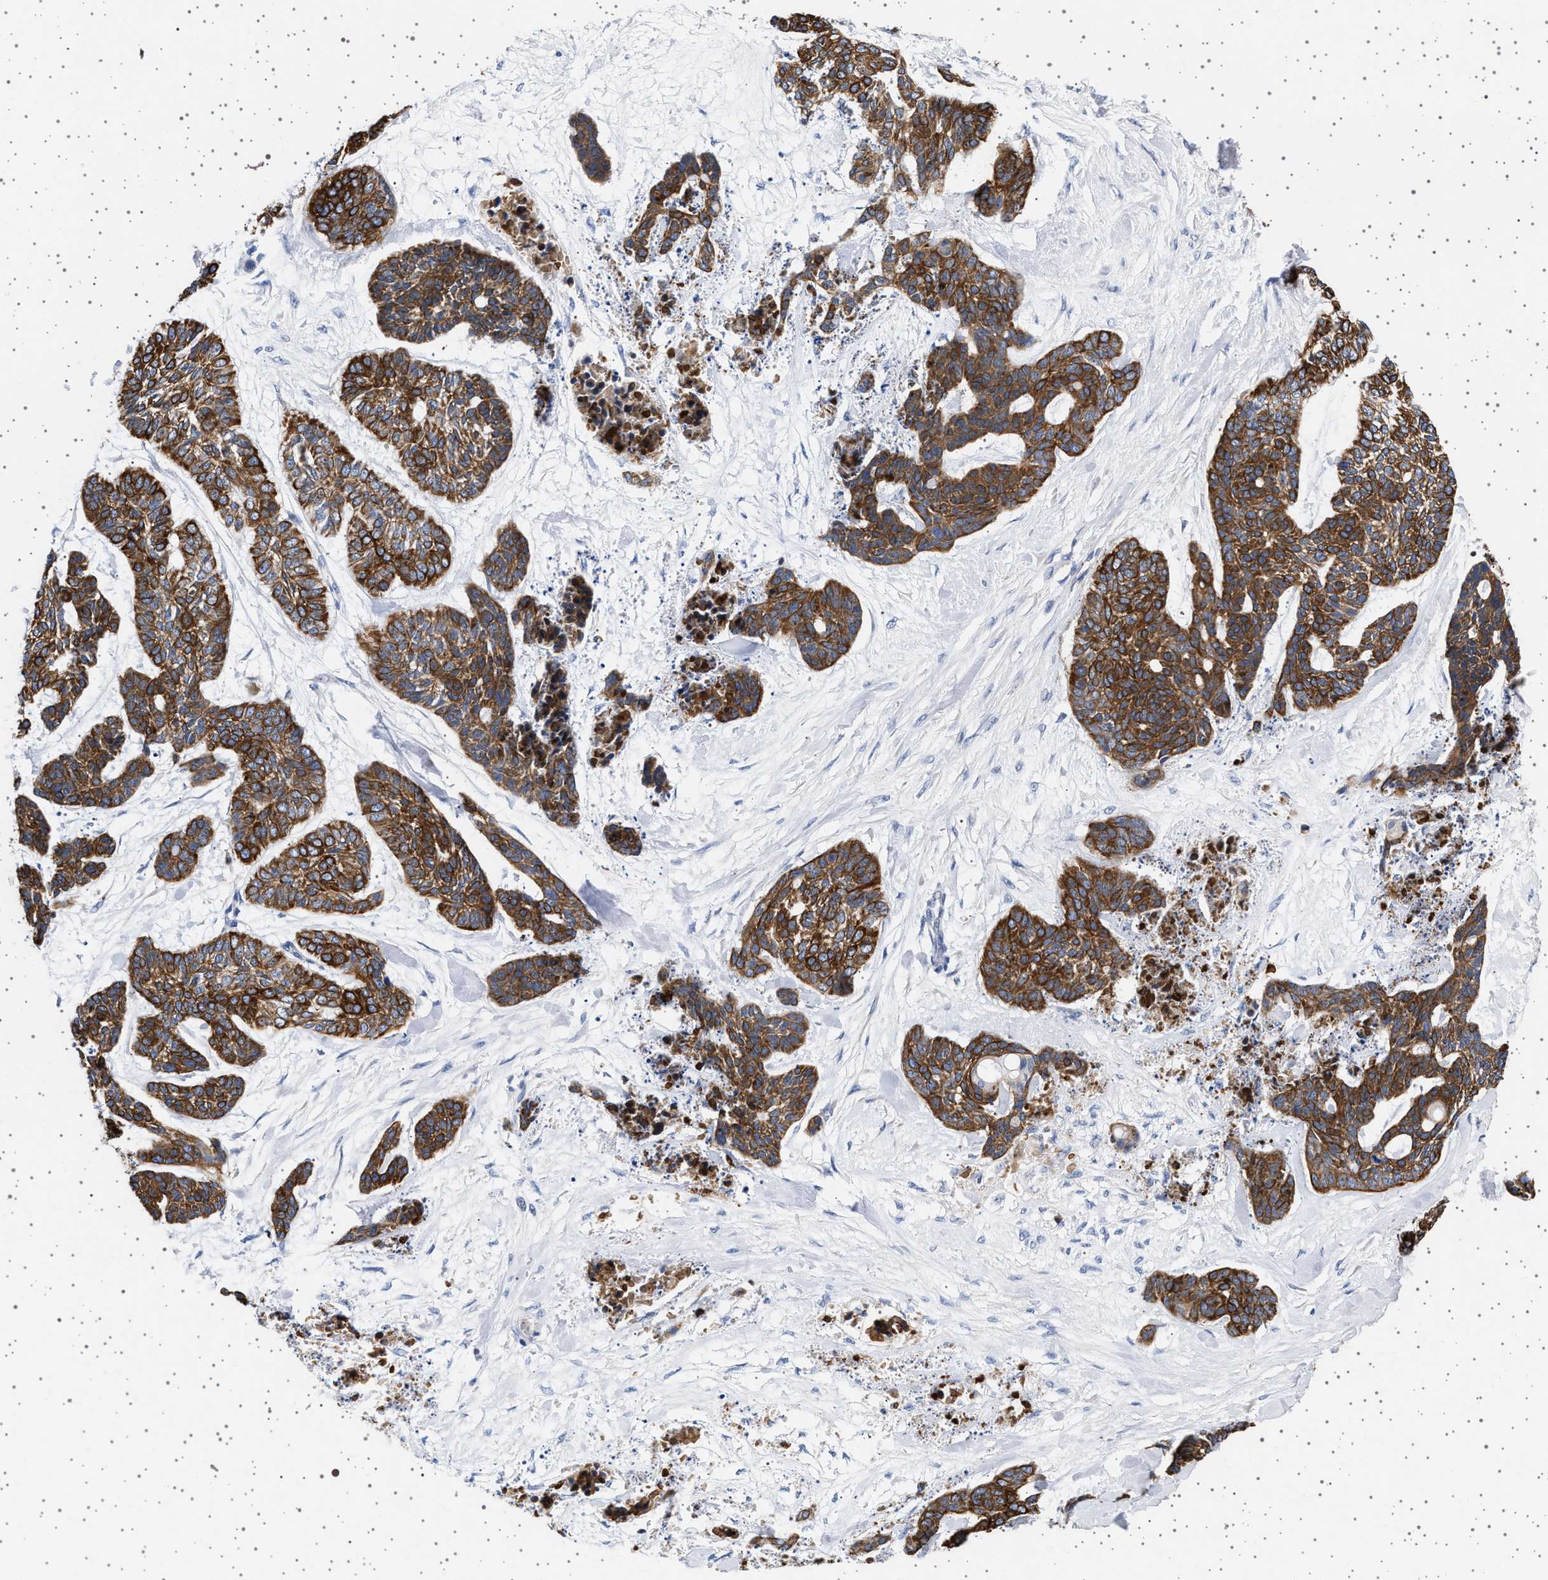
{"staining": {"intensity": "strong", "quantity": ">75%", "location": "cytoplasmic/membranous"}, "tissue": "skin cancer", "cell_type": "Tumor cells", "image_type": "cancer", "snomed": [{"axis": "morphology", "description": "Basal cell carcinoma"}, {"axis": "topography", "description": "Skin"}], "caption": "Immunohistochemical staining of human skin cancer (basal cell carcinoma) shows high levels of strong cytoplasmic/membranous protein positivity in approximately >75% of tumor cells. The protein is shown in brown color, while the nuclei are stained blue.", "gene": "TRMT10B", "patient": {"sex": "female", "age": 64}}